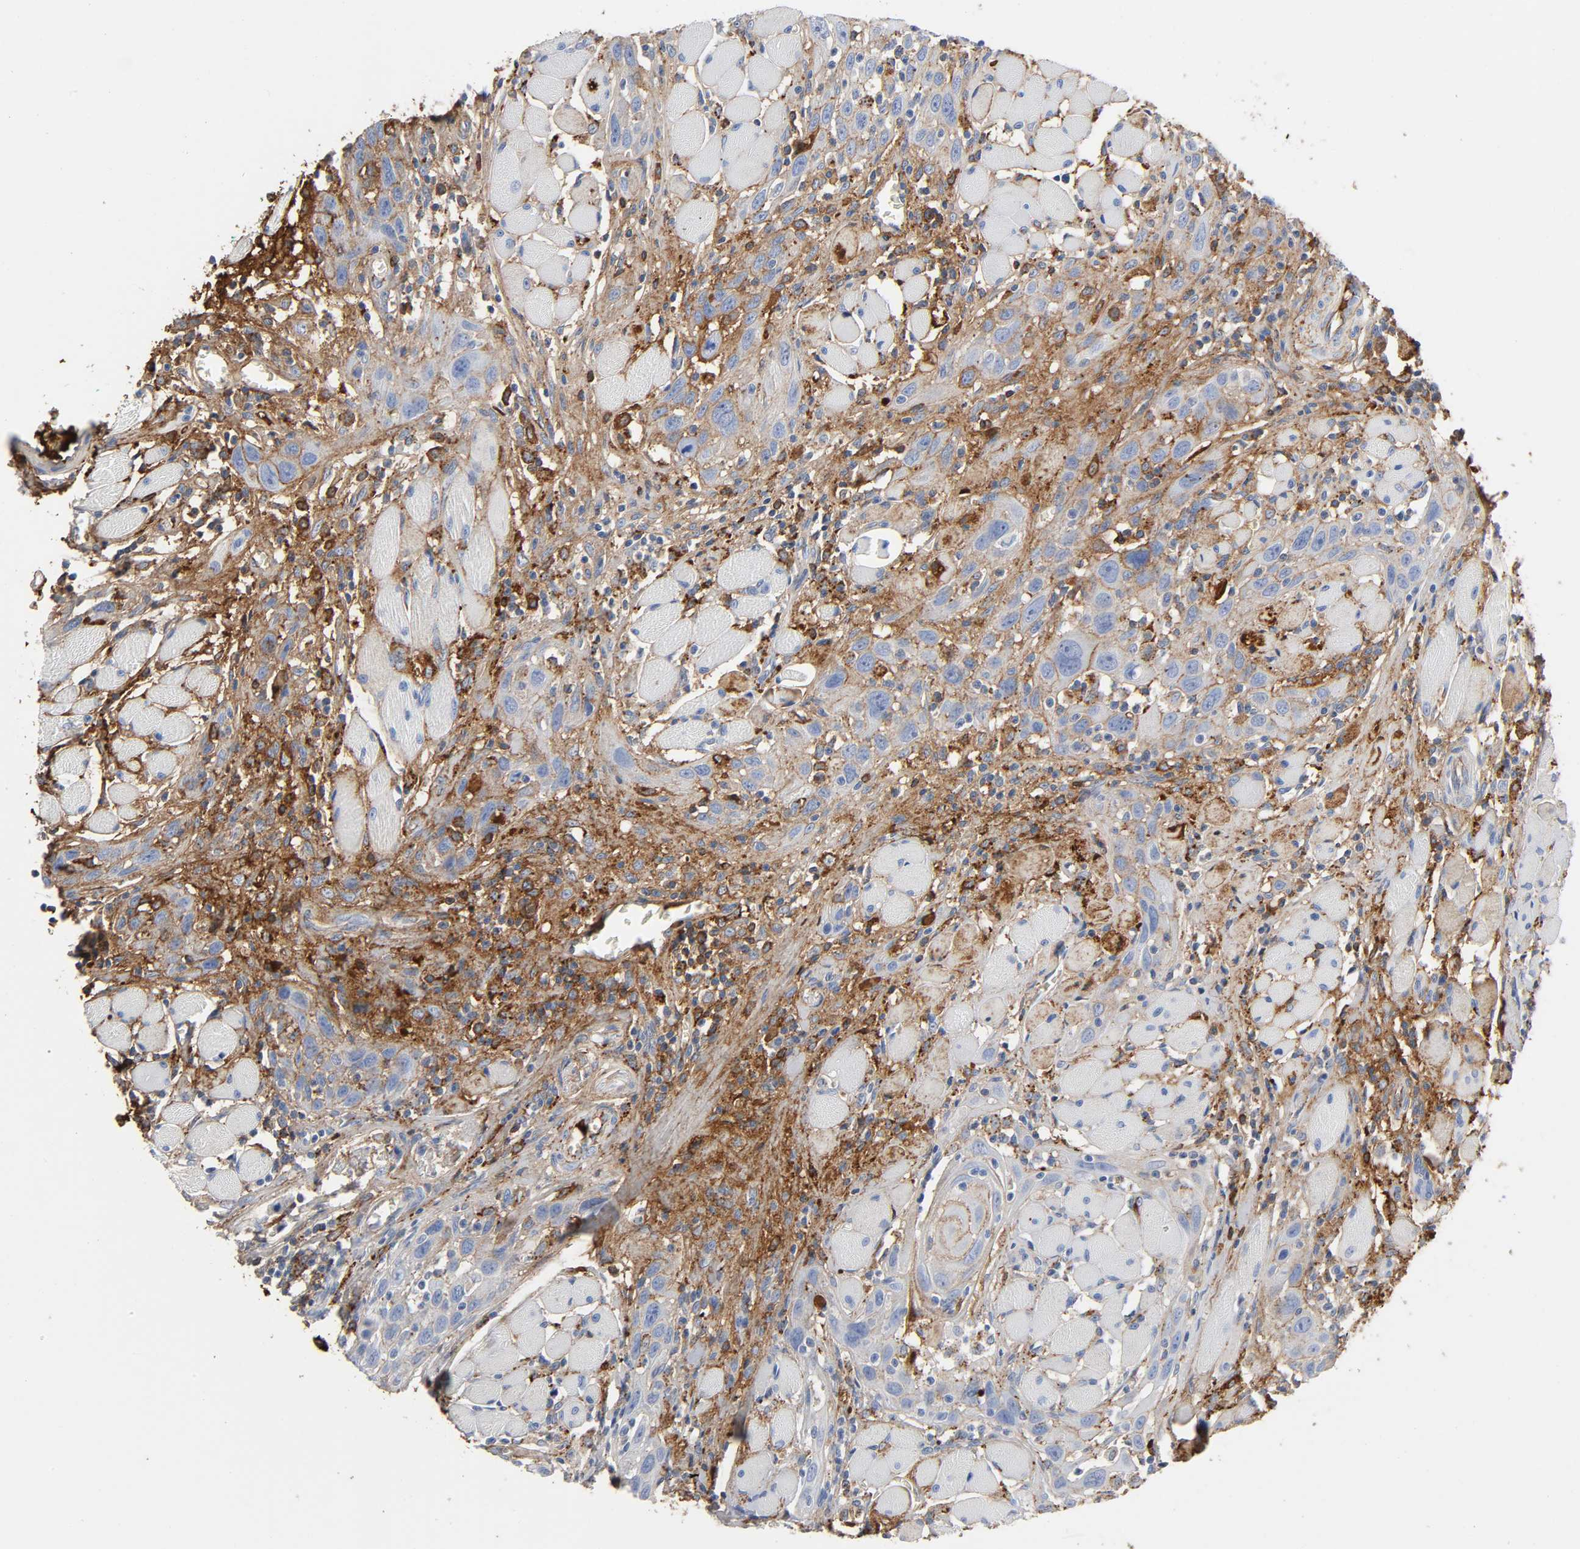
{"staining": {"intensity": "moderate", "quantity": "25%-75%", "location": "cytoplasmic/membranous"}, "tissue": "head and neck cancer", "cell_type": "Tumor cells", "image_type": "cancer", "snomed": [{"axis": "morphology", "description": "Squamous cell carcinoma, NOS"}, {"axis": "topography", "description": "Oral tissue"}, {"axis": "topography", "description": "Head-Neck"}], "caption": "Immunohistochemical staining of human squamous cell carcinoma (head and neck) reveals moderate cytoplasmic/membranous protein expression in about 25%-75% of tumor cells.", "gene": "C3", "patient": {"sex": "female", "age": 50}}